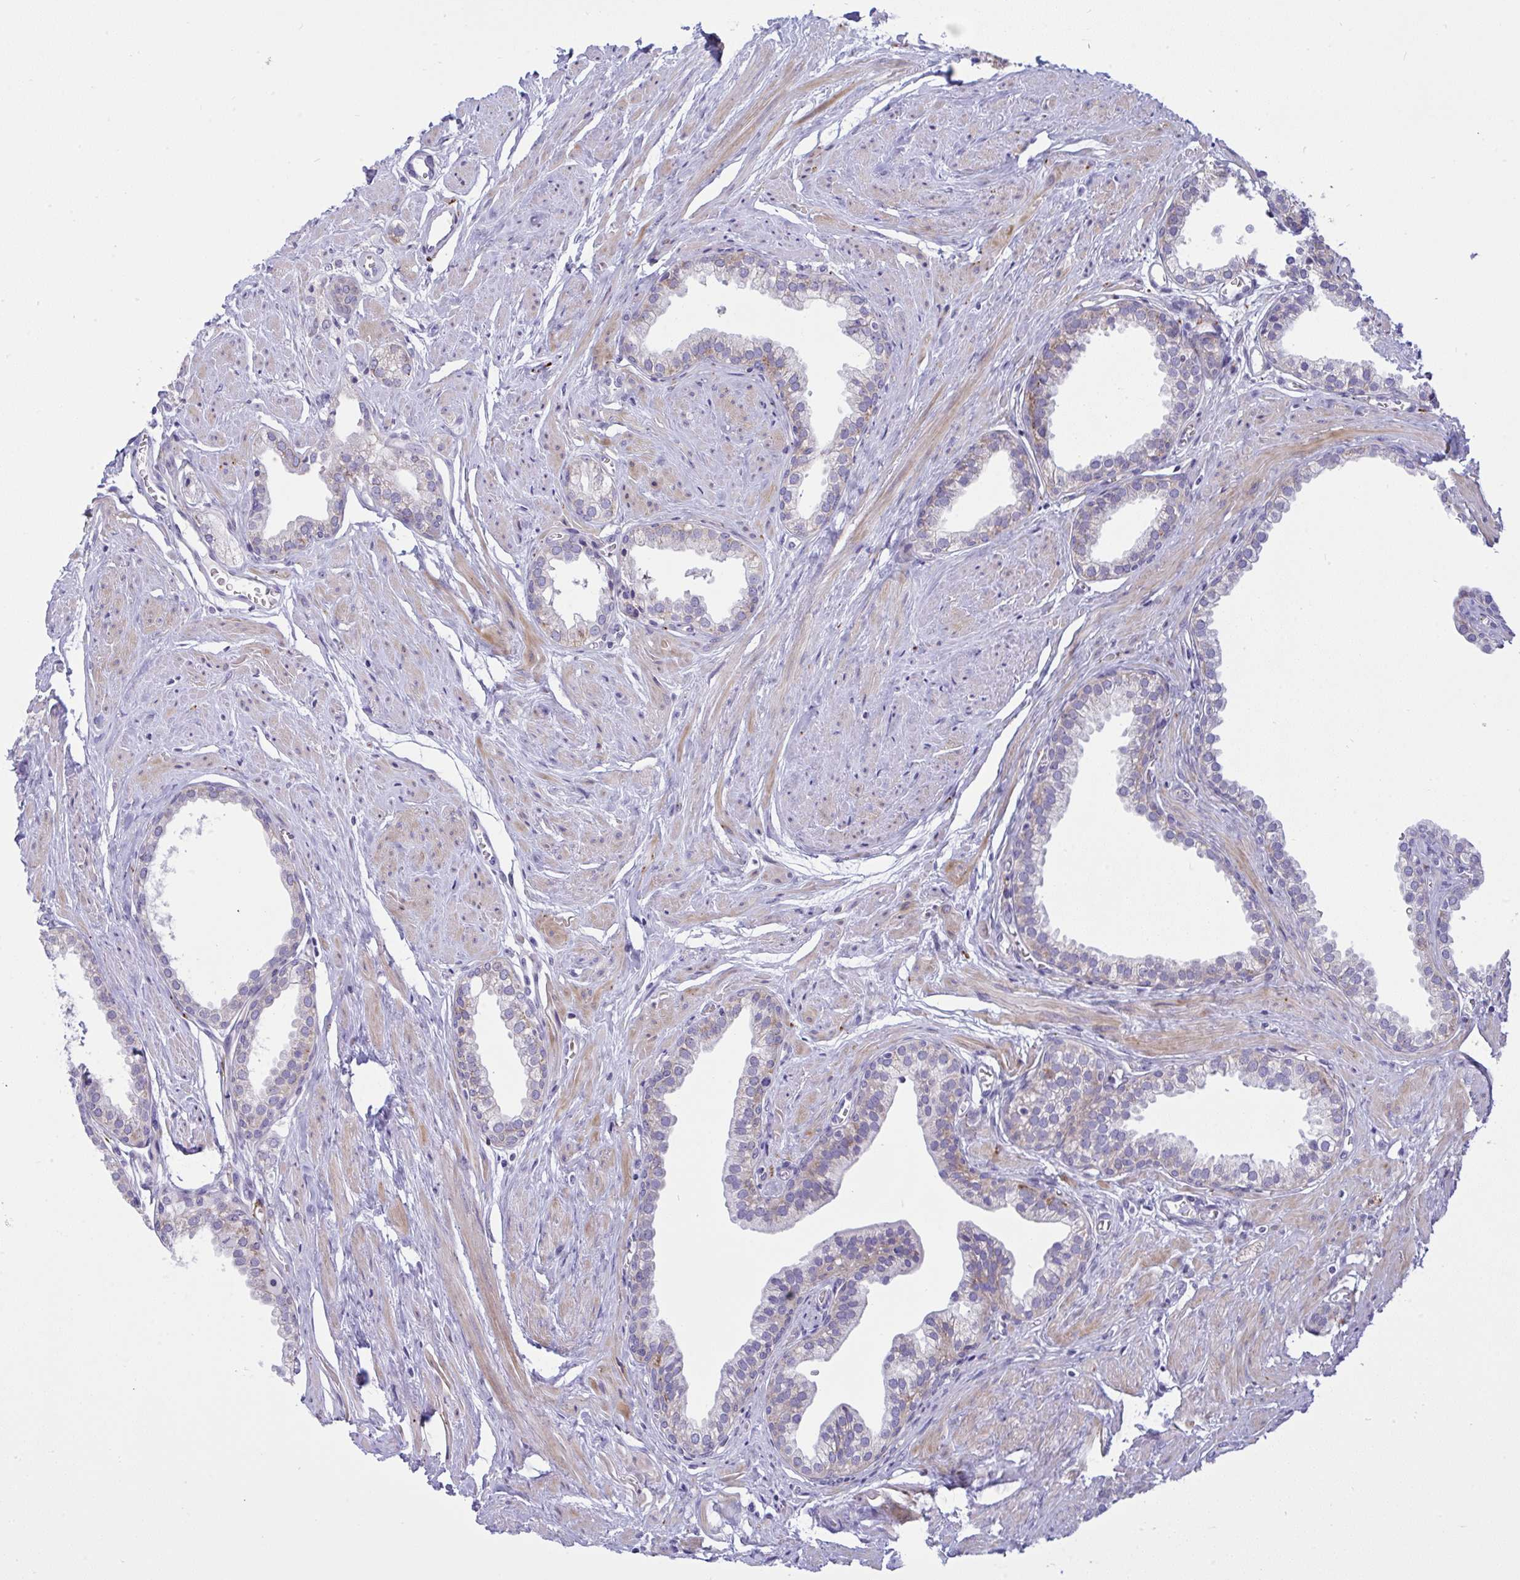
{"staining": {"intensity": "weak", "quantity": "<25%", "location": "cytoplasmic/membranous"}, "tissue": "prostate", "cell_type": "Glandular cells", "image_type": "normal", "snomed": [{"axis": "morphology", "description": "Normal tissue, NOS"}, {"axis": "topography", "description": "Prostate"}, {"axis": "topography", "description": "Peripheral nerve tissue"}], "caption": "Immunohistochemical staining of unremarkable human prostate reveals no significant expression in glandular cells. Brightfield microscopy of immunohistochemistry stained with DAB (brown) and hematoxylin (blue), captured at high magnification.", "gene": "NTN1", "patient": {"sex": "male", "age": 55}}